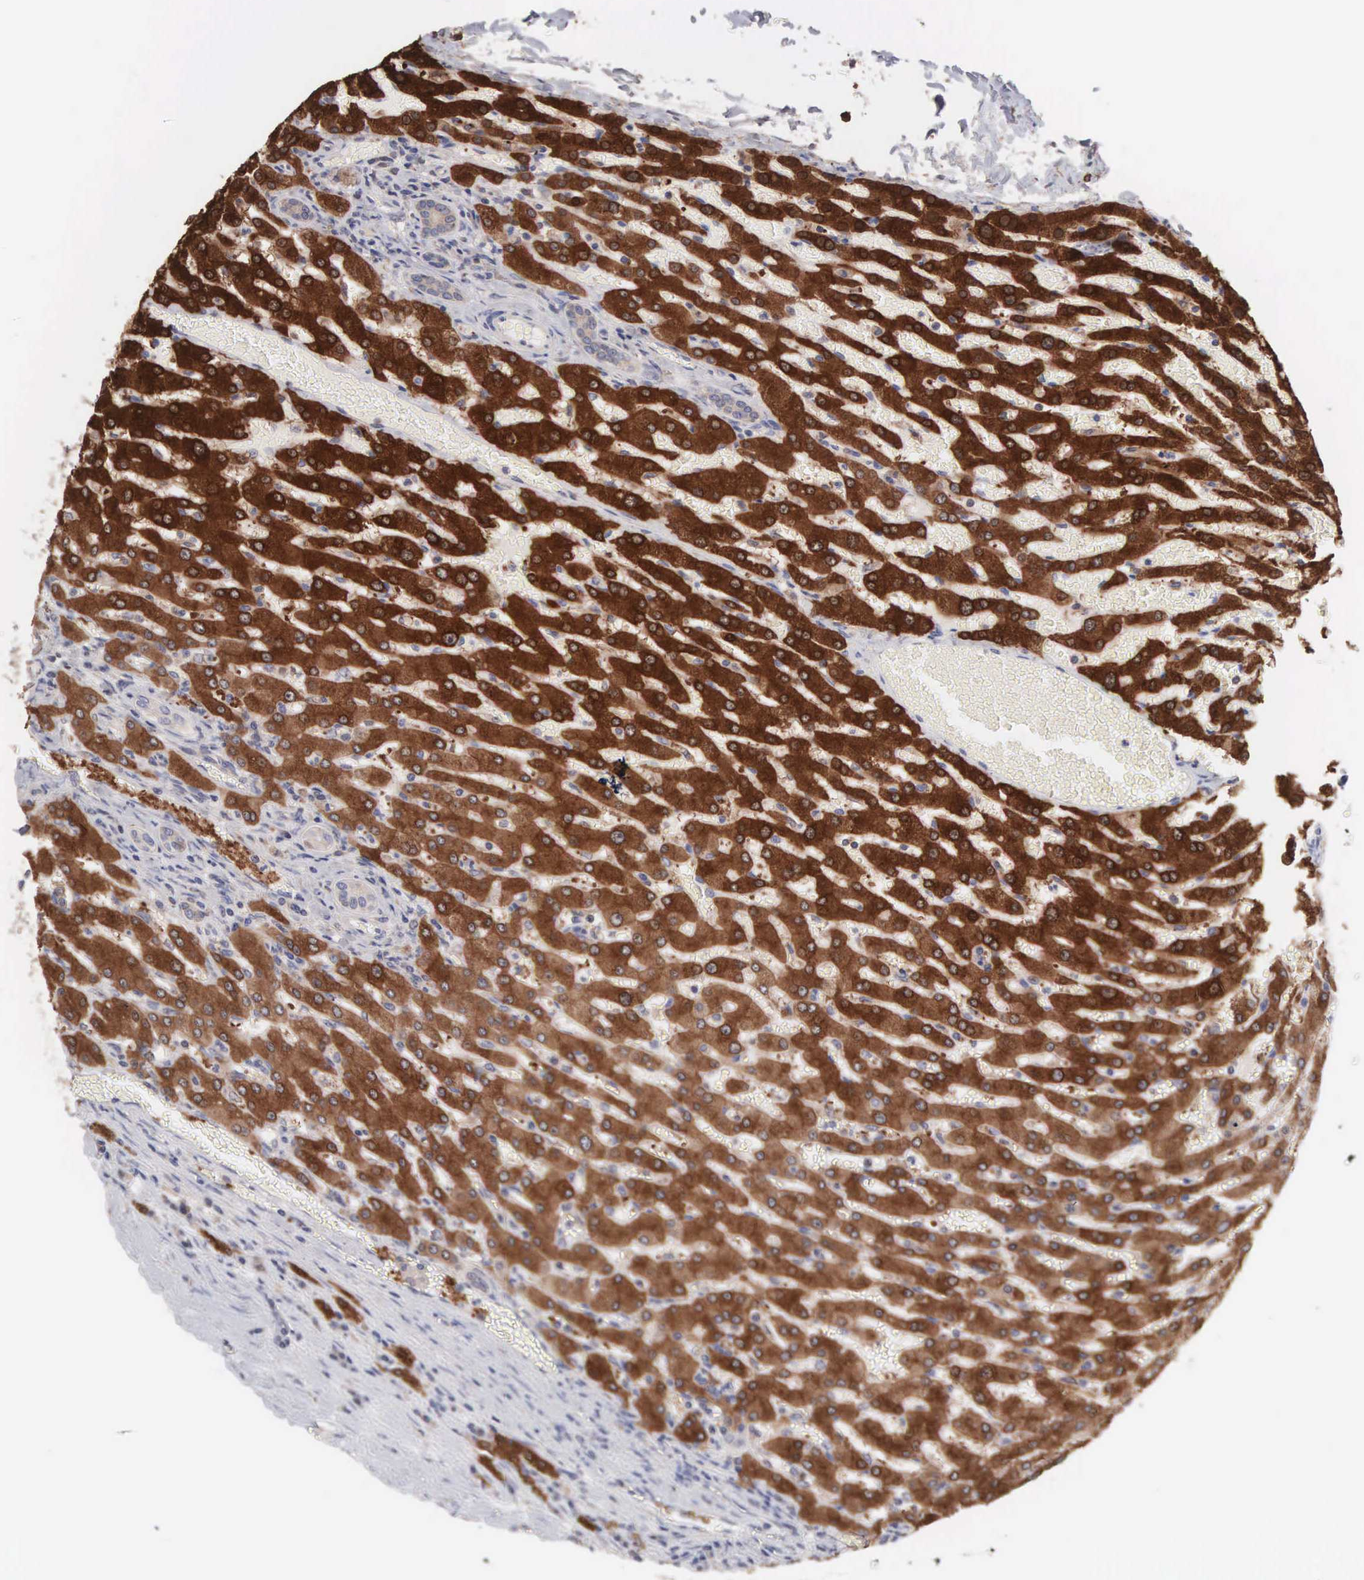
{"staining": {"intensity": "weak", "quantity": "25%-75%", "location": "cytoplasmic/membranous"}, "tissue": "liver", "cell_type": "Cholangiocytes", "image_type": "normal", "snomed": [{"axis": "morphology", "description": "Normal tissue, NOS"}, {"axis": "topography", "description": "Liver"}], "caption": "A high-resolution photomicrograph shows immunohistochemistry staining of unremarkable liver, which reveals weak cytoplasmic/membranous positivity in about 25%-75% of cholangiocytes.", "gene": "MTHFD1", "patient": {"sex": "female", "age": 30}}